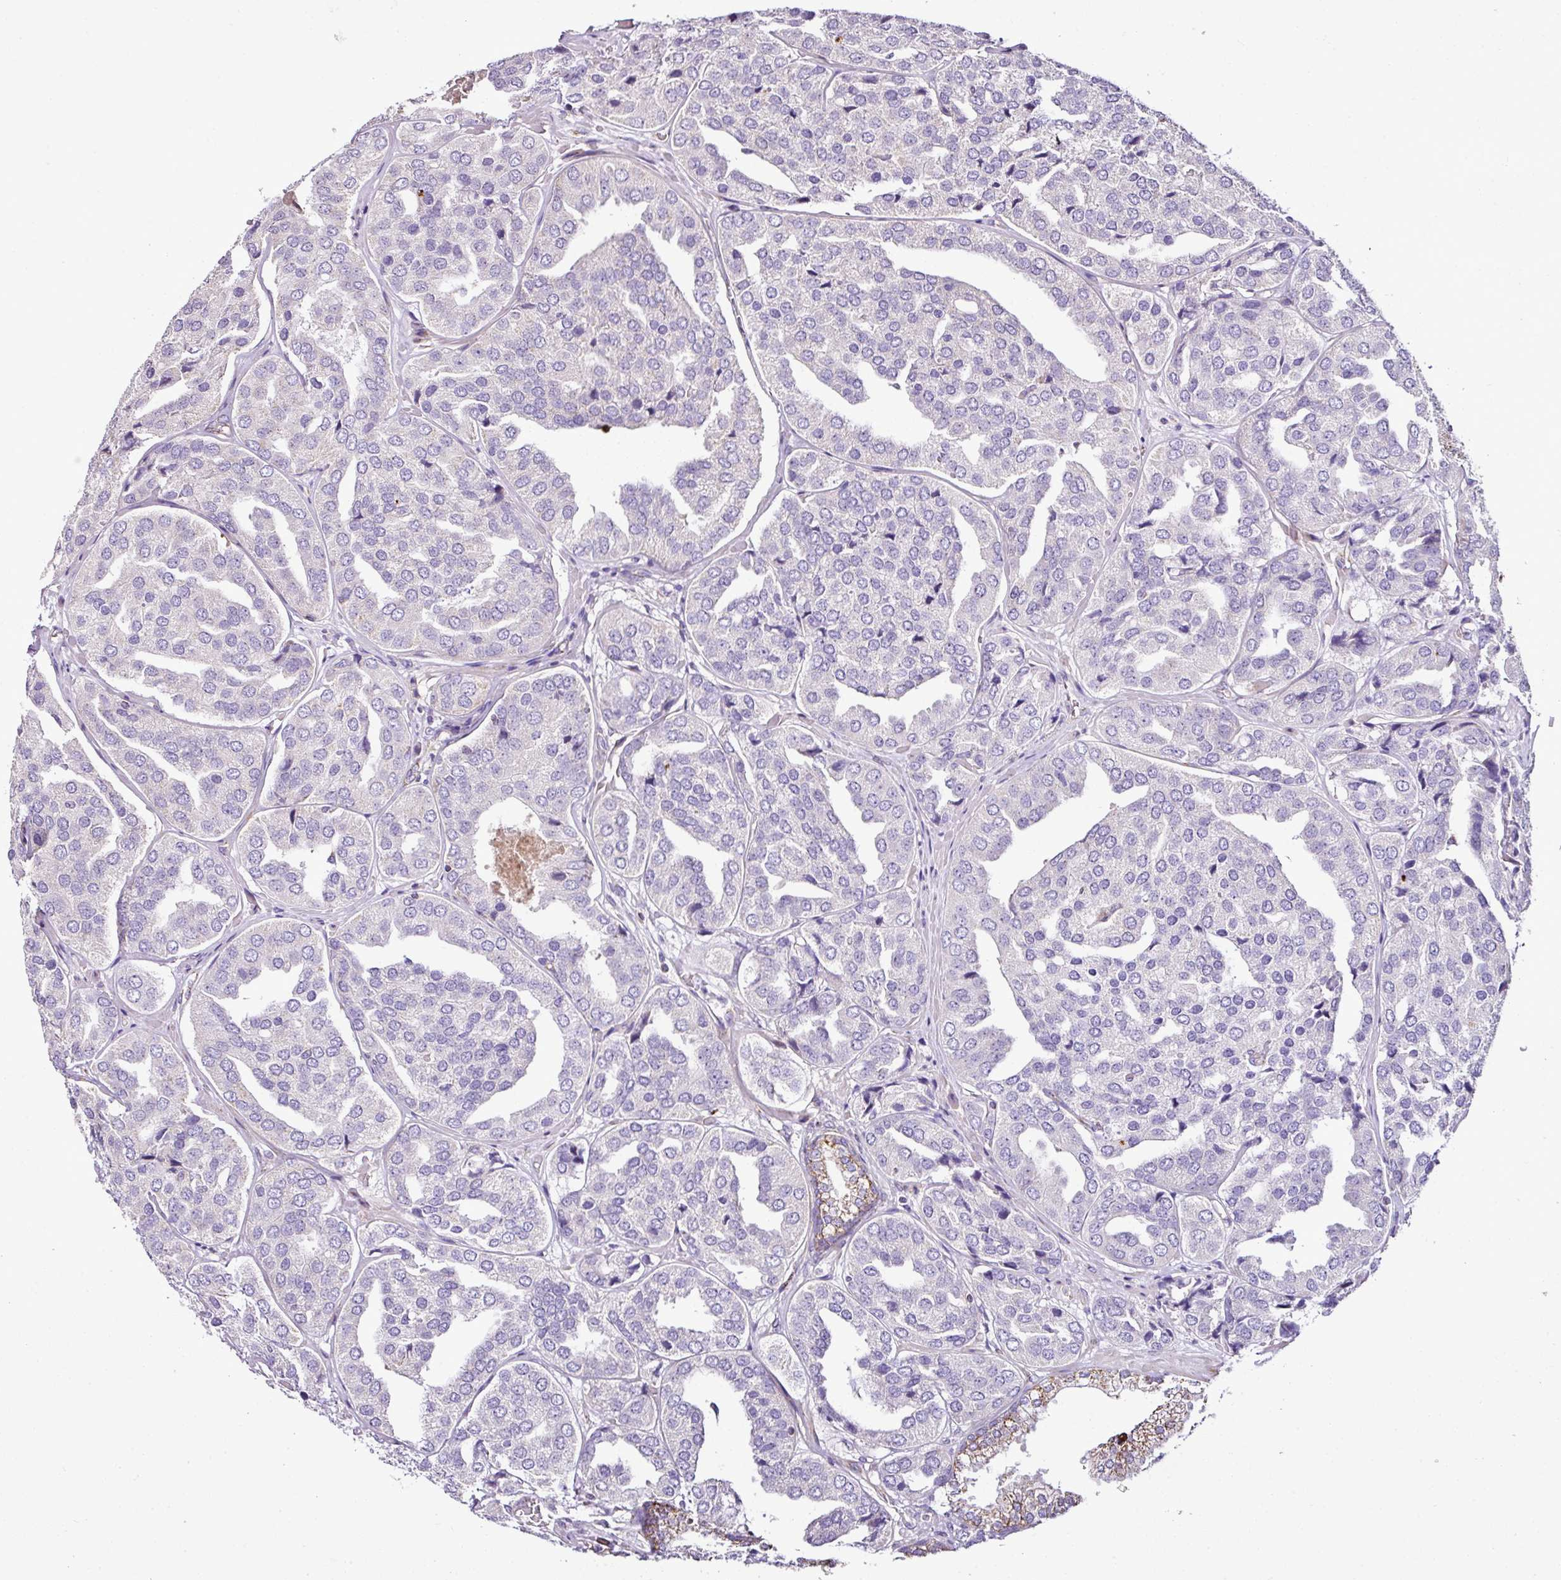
{"staining": {"intensity": "moderate", "quantity": "<25%", "location": "cytoplasmic/membranous"}, "tissue": "prostate cancer", "cell_type": "Tumor cells", "image_type": "cancer", "snomed": [{"axis": "morphology", "description": "Adenocarcinoma, High grade"}, {"axis": "topography", "description": "Prostate"}], "caption": "Immunohistochemical staining of prostate cancer (high-grade adenocarcinoma) demonstrates moderate cytoplasmic/membranous protein positivity in about <25% of tumor cells. The staining was performed using DAB, with brown indicating positive protein expression. Nuclei are stained blue with hematoxylin.", "gene": "DPAGT1", "patient": {"sex": "male", "age": 63}}